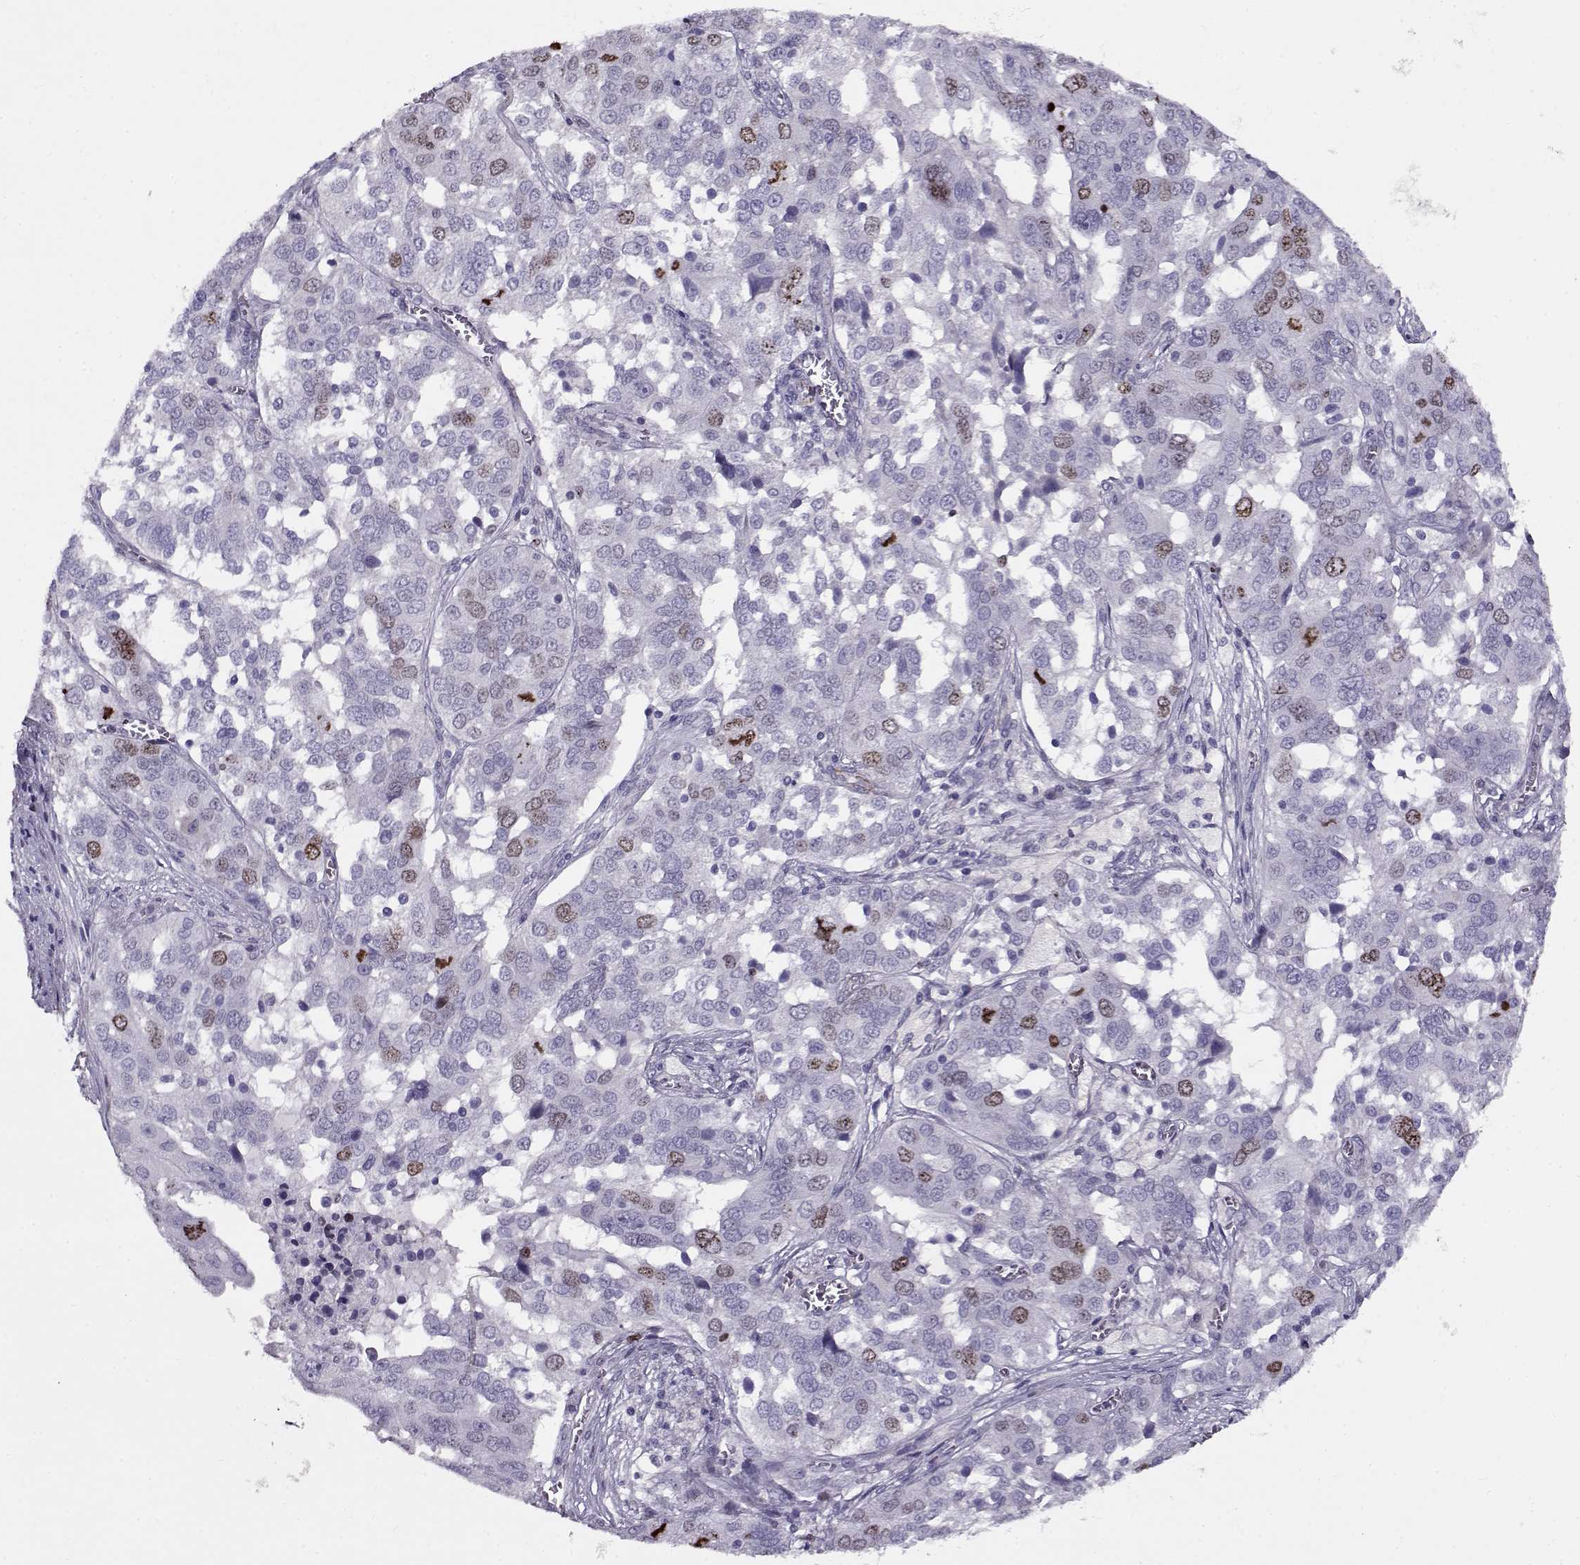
{"staining": {"intensity": "moderate", "quantity": "<25%", "location": "nuclear"}, "tissue": "ovarian cancer", "cell_type": "Tumor cells", "image_type": "cancer", "snomed": [{"axis": "morphology", "description": "Carcinoma, endometroid"}, {"axis": "topography", "description": "Soft tissue"}, {"axis": "topography", "description": "Ovary"}], "caption": "A brown stain shows moderate nuclear staining of a protein in human endometroid carcinoma (ovarian) tumor cells.", "gene": "NPW", "patient": {"sex": "female", "age": 52}}